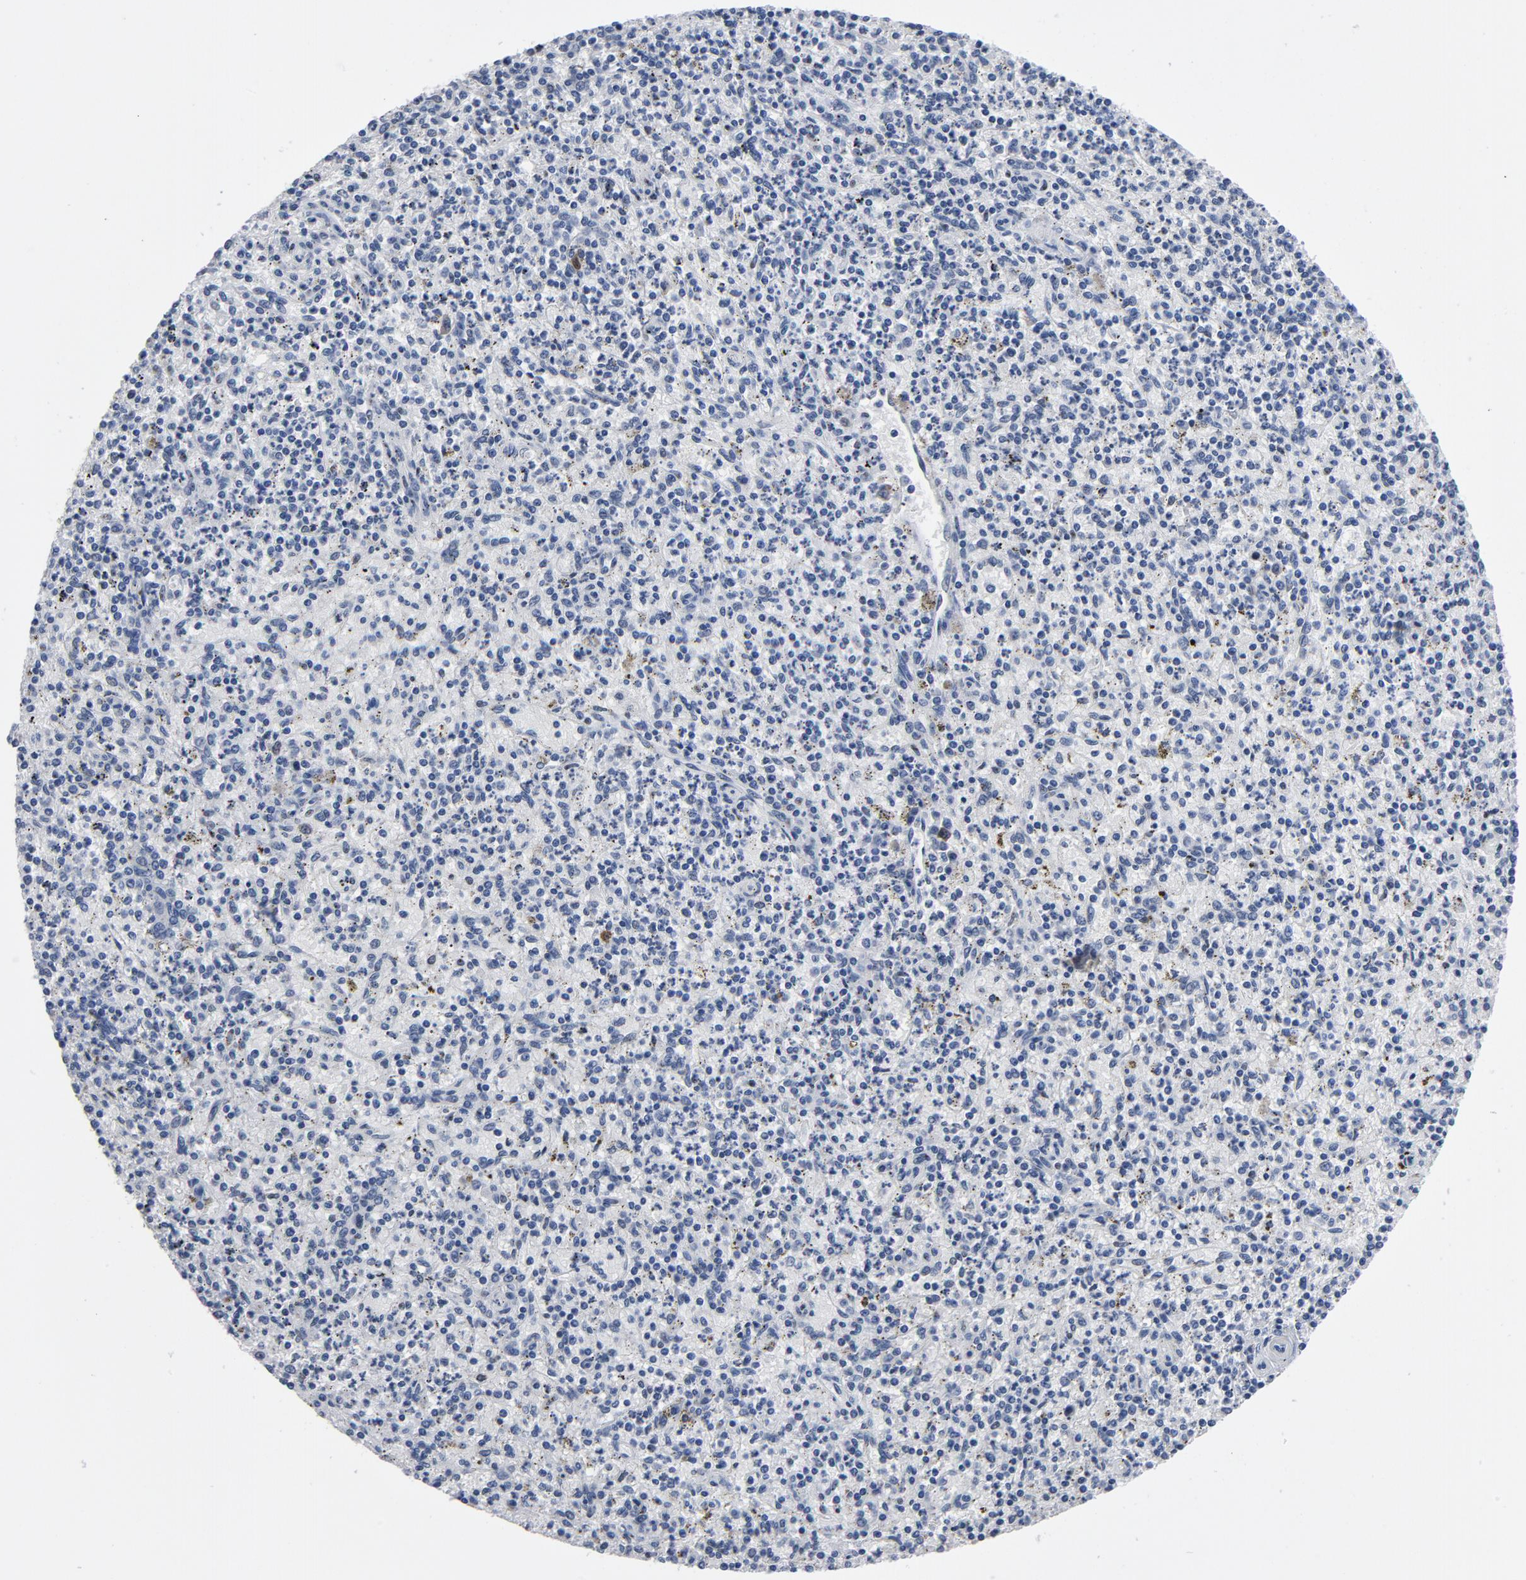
{"staining": {"intensity": "moderate", "quantity": "<25%", "location": "nuclear"}, "tissue": "spleen", "cell_type": "Cells in red pulp", "image_type": "normal", "snomed": [{"axis": "morphology", "description": "Normal tissue, NOS"}, {"axis": "topography", "description": "Spleen"}], "caption": "The image demonstrates staining of unremarkable spleen, revealing moderate nuclear protein expression (brown color) within cells in red pulp. (IHC, brightfield microscopy, high magnification).", "gene": "CDC20", "patient": {"sex": "male", "age": 72}}